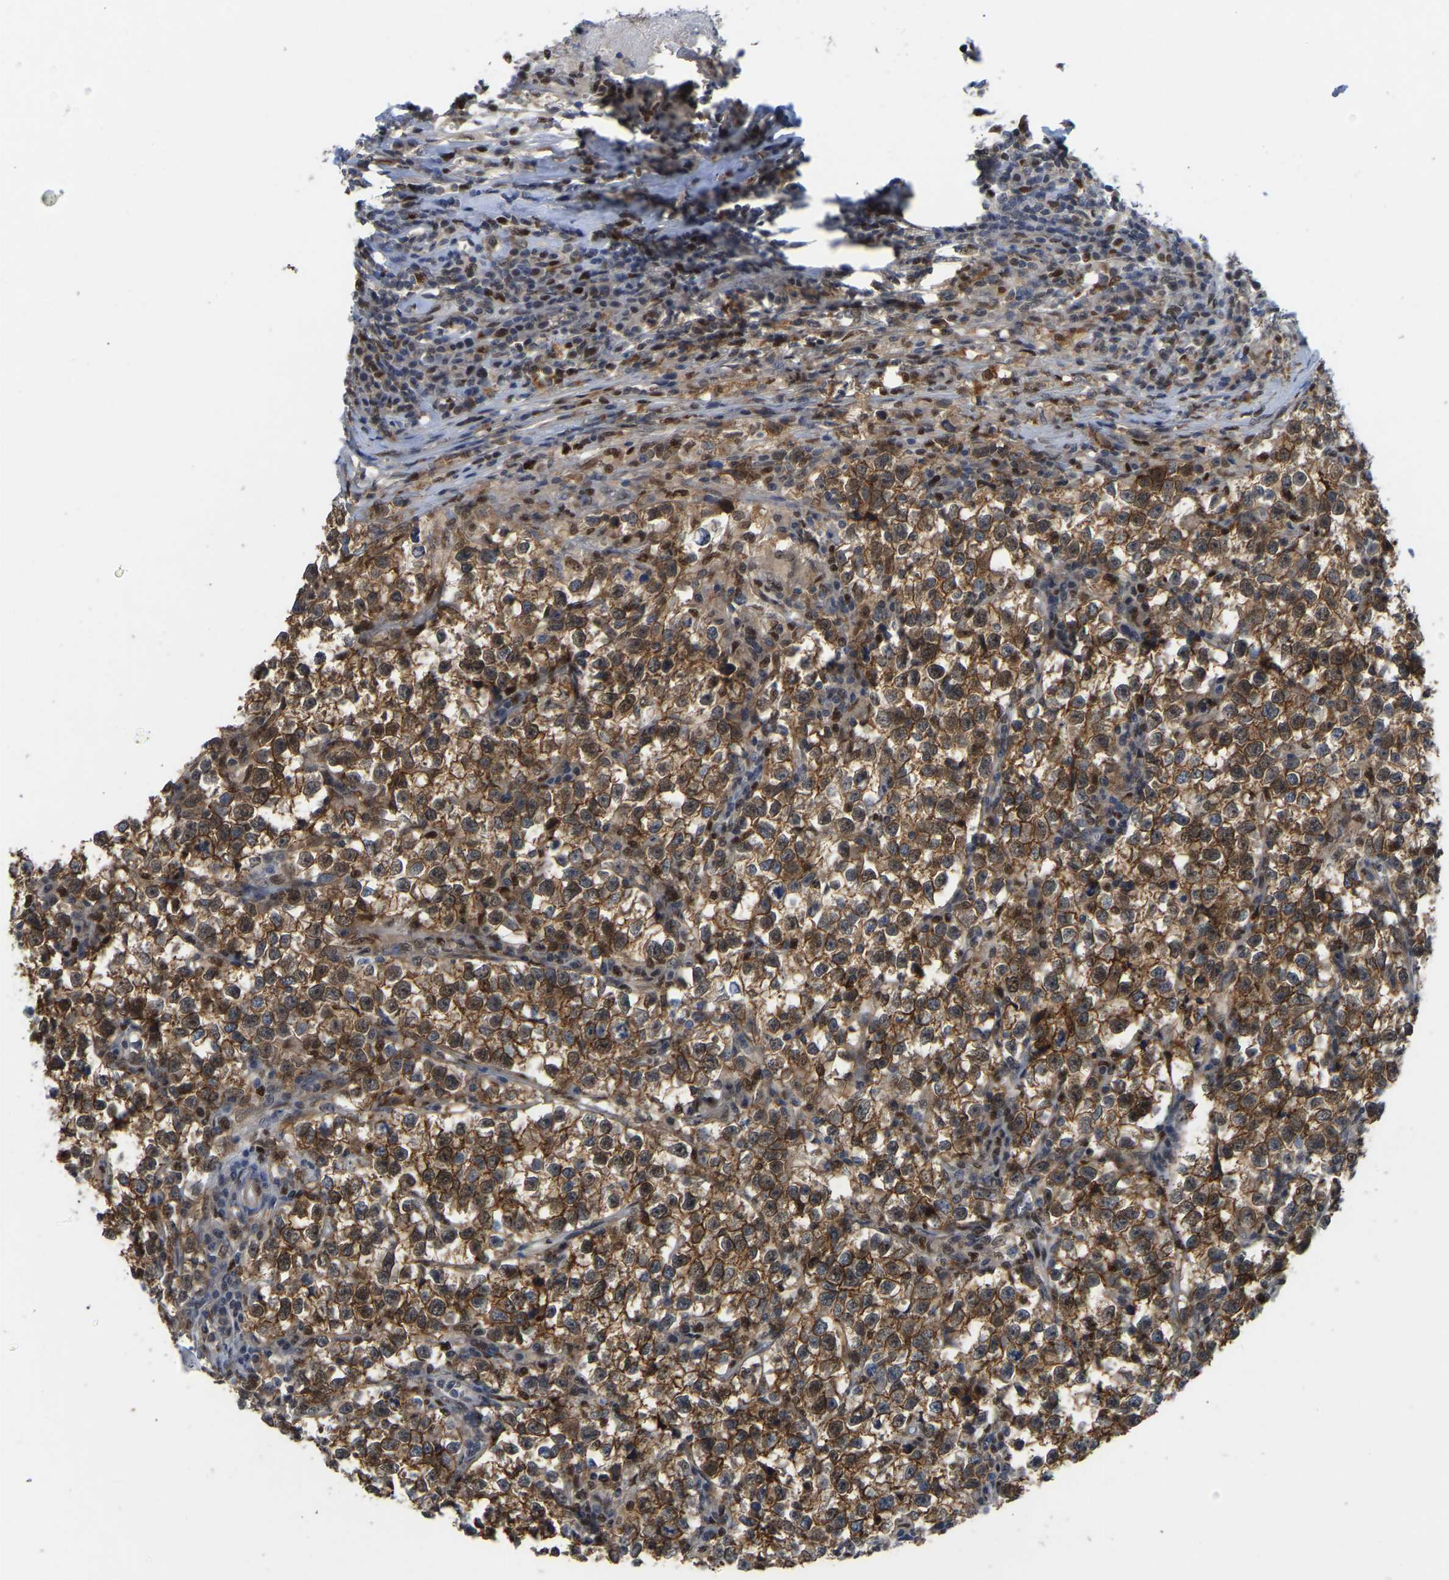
{"staining": {"intensity": "strong", "quantity": ">75%", "location": "cytoplasmic/membranous"}, "tissue": "testis cancer", "cell_type": "Tumor cells", "image_type": "cancer", "snomed": [{"axis": "morphology", "description": "Normal tissue, NOS"}, {"axis": "morphology", "description": "Seminoma, NOS"}, {"axis": "topography", "description": "Testis"}], "caption": "High-magnification brightfield microscopy of testis seminoma stained with DAB (brown) and counterstained with hematoxylin (blue). tumor cells exhibit strong cytoplasmic/membranous expression is seen in approximately>75% of cells.", "gene": "KLRG2", "patient": {"sex": "male", "age": 43}}